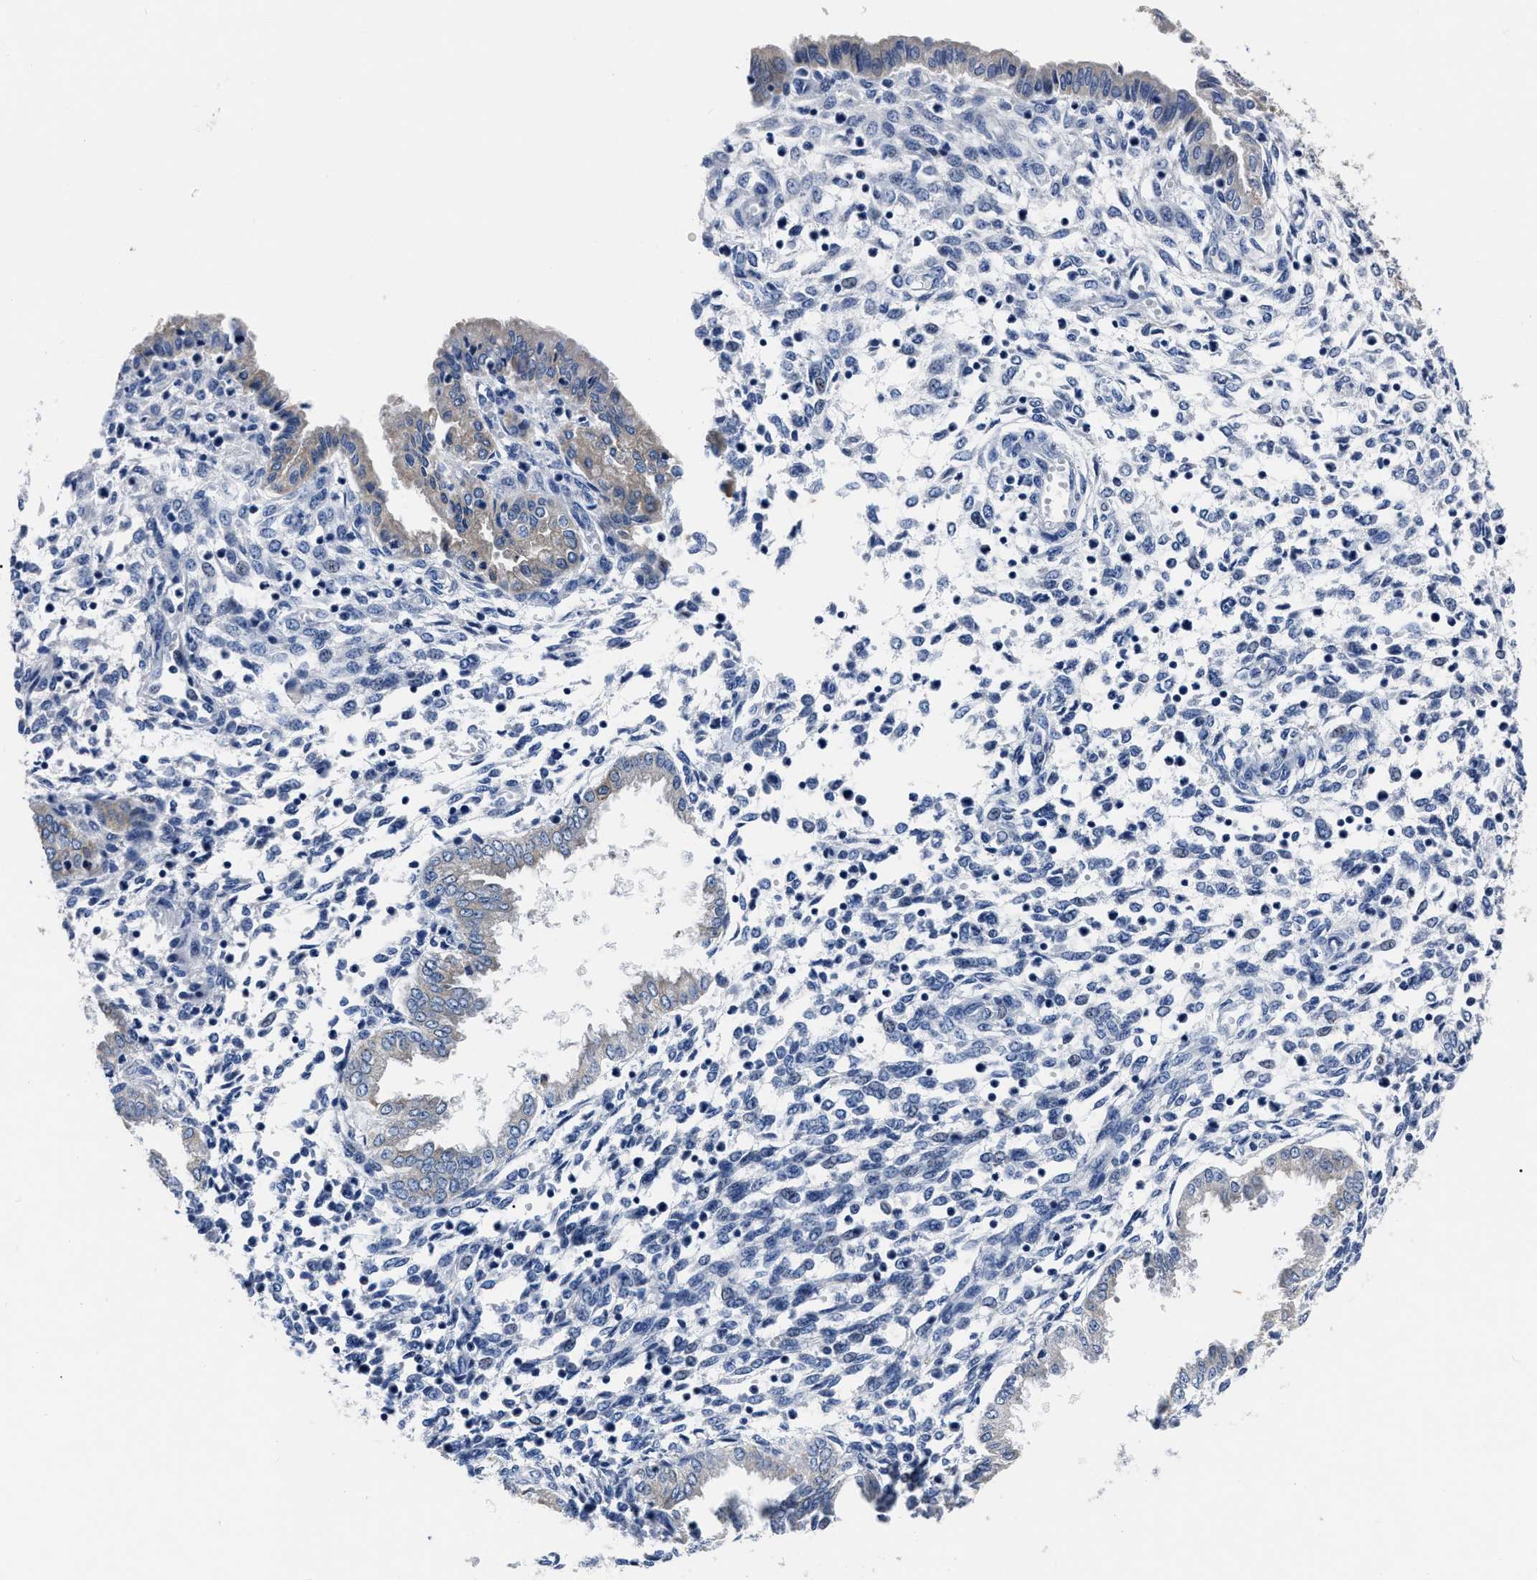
{"staining": {"intensity": "negative", "quantity": "none", "location": "none"}, "tissue": "endometrium", "cell_type": "Cells in endometrial stroma", "image_type": "normal", "snomed": [{"axis": "morphology", "description": "Normal tissue, NOS"}, {"axis": "topography", "description": "Endometrium"}], "caption": "An IHC photomicrograph of unremarkable endometrium is shown. There is no staining in cells in endometrial stroma of endometrium.", "gene": "MOV10L1", "patient": {"sex": "female", "age": 33}}